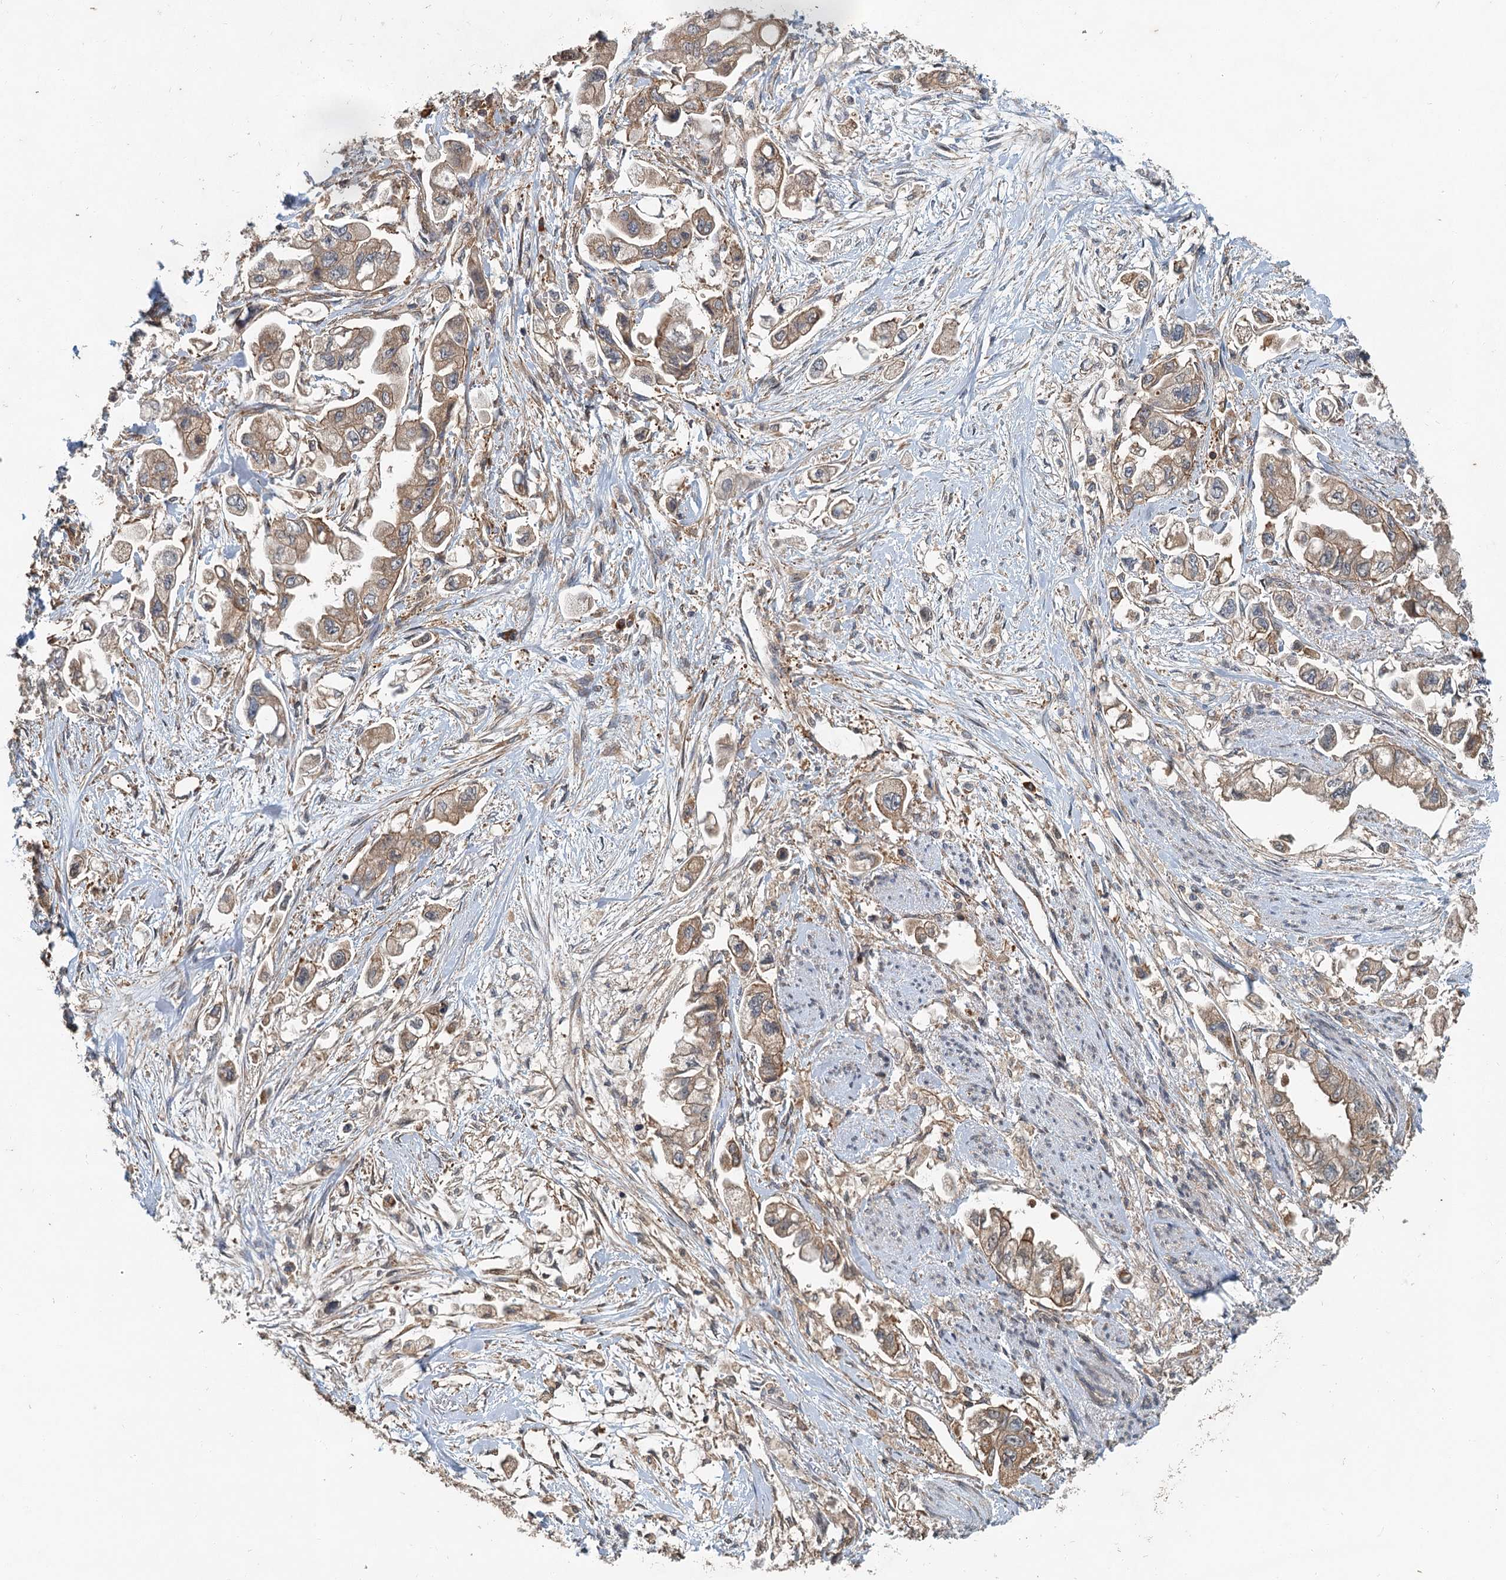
{"staining": {"intensity": "moderate", "quantity": ">75%", "location": "cytoplasmic/membranous"}, "tissue": "stomach cancer", "cell_type": "Tumor cells", "image_type": "cancer", "snomed": [{"axis": "morphology", "description": "Adenocarcinoma, NOS"}, {"axis": "topography", "description": "Stomach"}], "caption": "IHC histopathology image of human stomach cancer (adenocarcinoma) stained for a protein (brown), which exhibits medium levels of moderate cytoplasmic/membranous positivity in approximately >75% of tumor cells.", "gene": "ZNF527", "patient": {"sex": "male", "age": 62}}